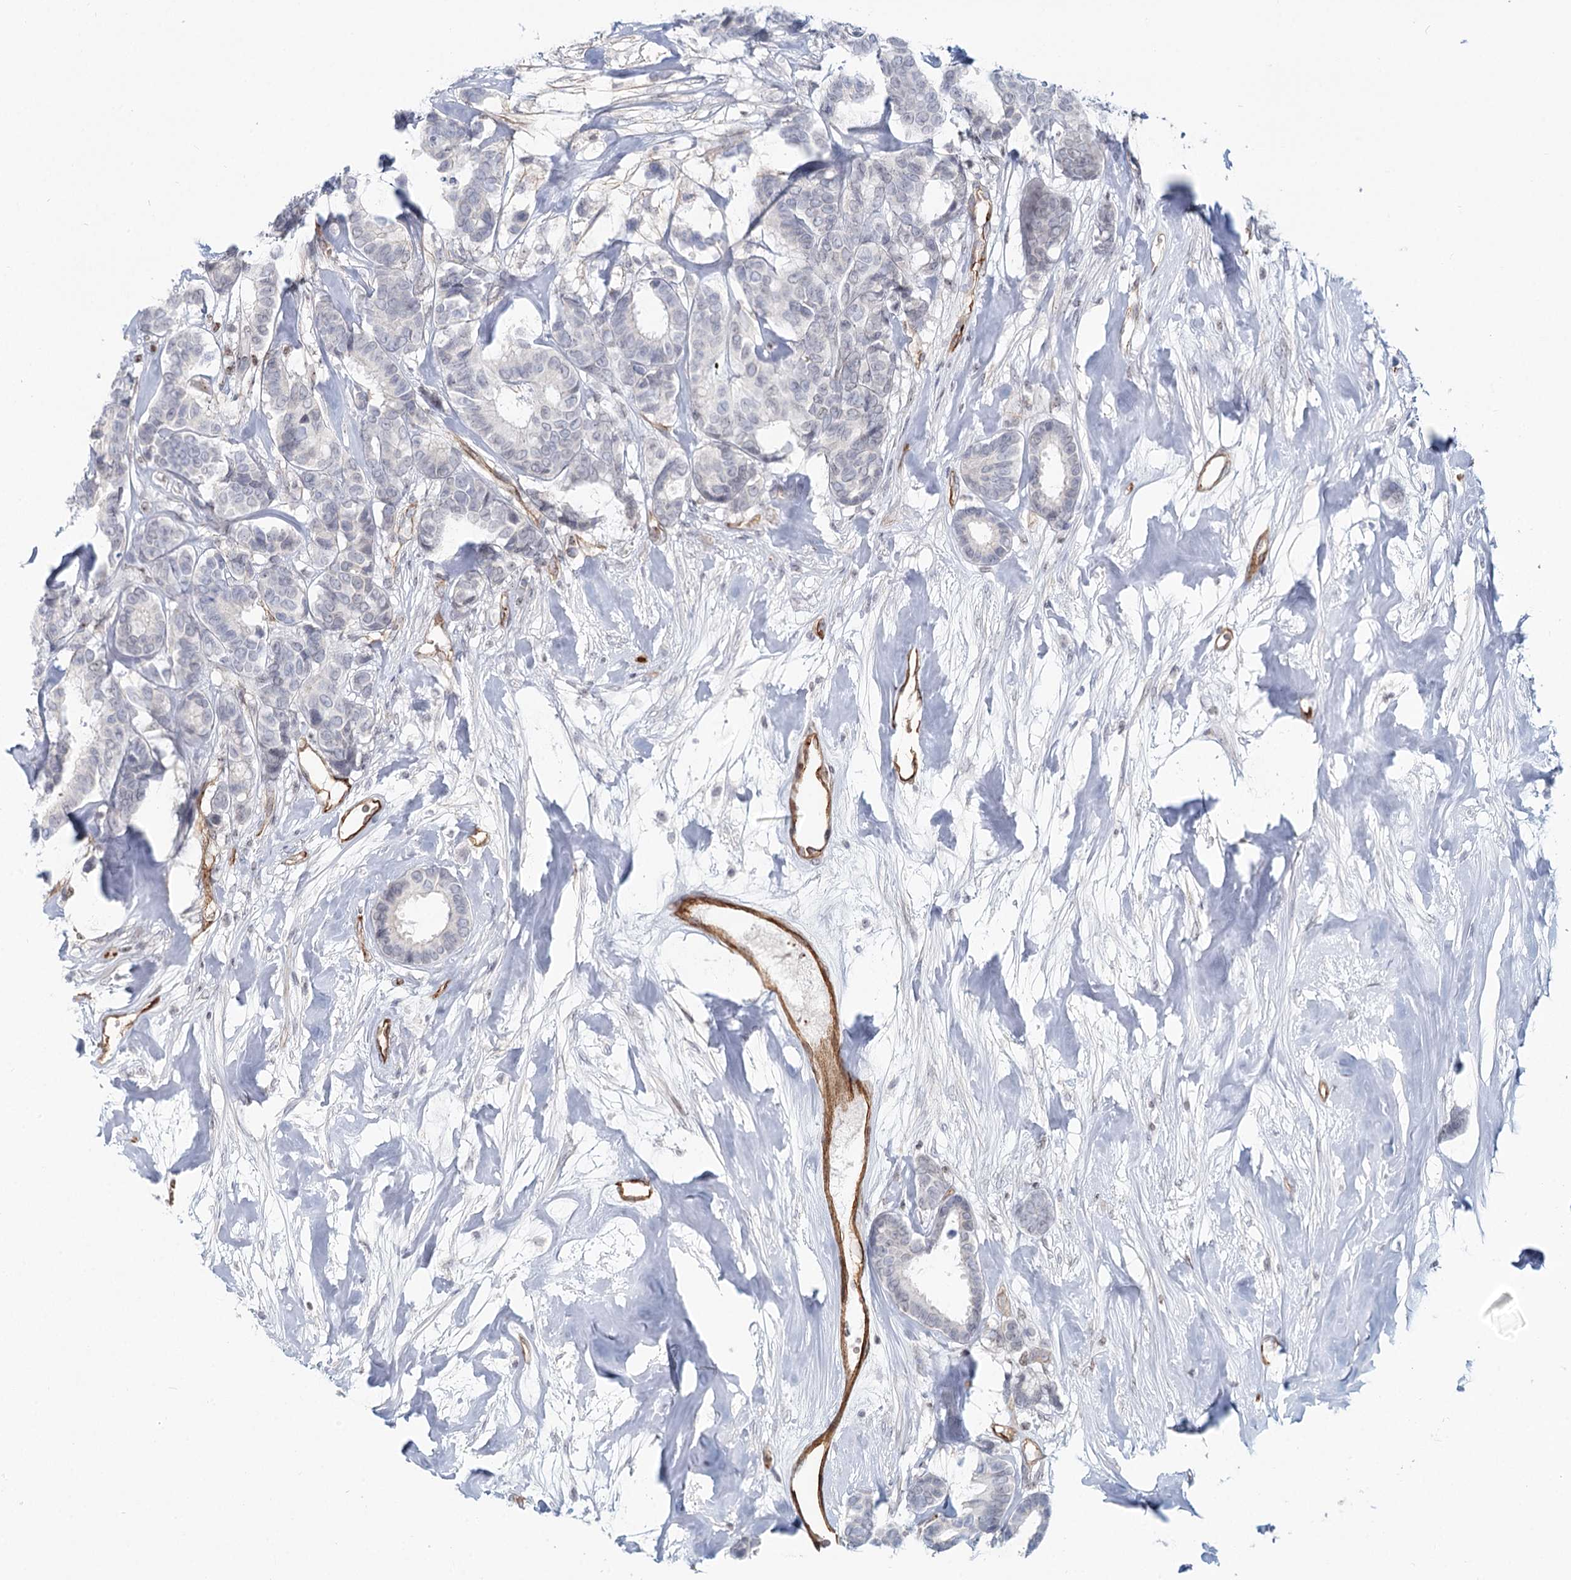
{"staining": {"intensity": "weak", "quantity": "<25%", "location": "nuclear"}, "tissue": "breast cancer", "cell_type": "Tumor cells", "image_type": "cancer", "snomed": [{"axis": "morphology", "description": "Duct carcinoma"}, {"axis": "topography", "description": "Breast"}], "caption": "Immunohistochemistry image of neoplastic tissue: human breast cancer stained with DAB (3,3'-diaminobenzidine) displays no significant protein expression in tumor cells.", "gene": "ZFYVE28", "patient": {"sex": "female", "age": 87}}